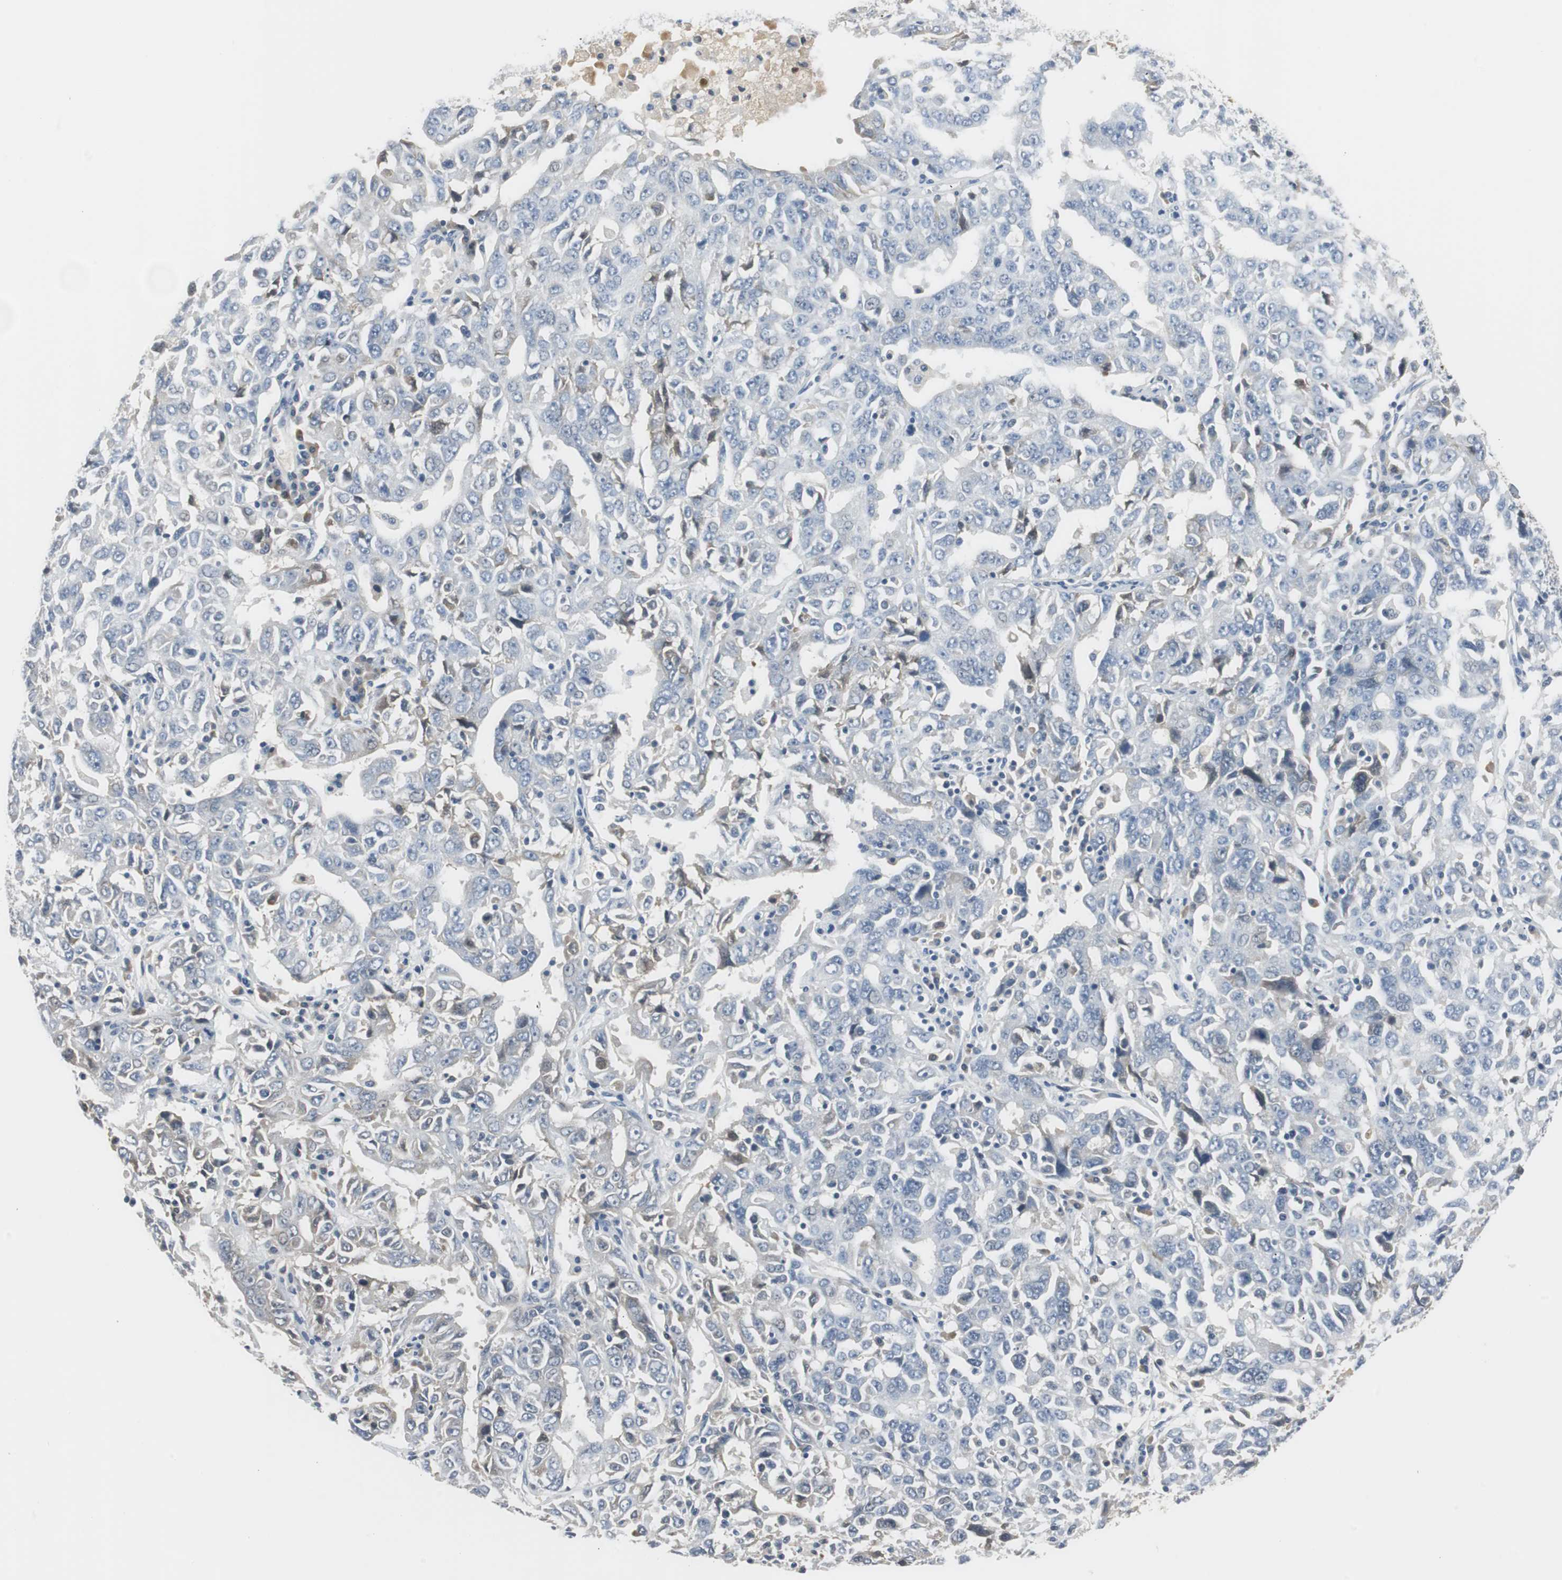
{"staining": {"intensity": "negative", "quantity": "none", "location": "none"}, "tissue": "ovarian cancer", "cell_type": "Tumor cells", "image_type": "cancer", "snomed": [{"axis": "morphology", "description": "Carcinoma, endometroid"}, {"axis": "topography", "description": "Ovary"}], "caption": "A micrograph of ovarian cancer stained for a protein shows no brown staining in tumor cells.", "gene": "SERPINF1", "patient": {"sex": "female", "age": 62}}